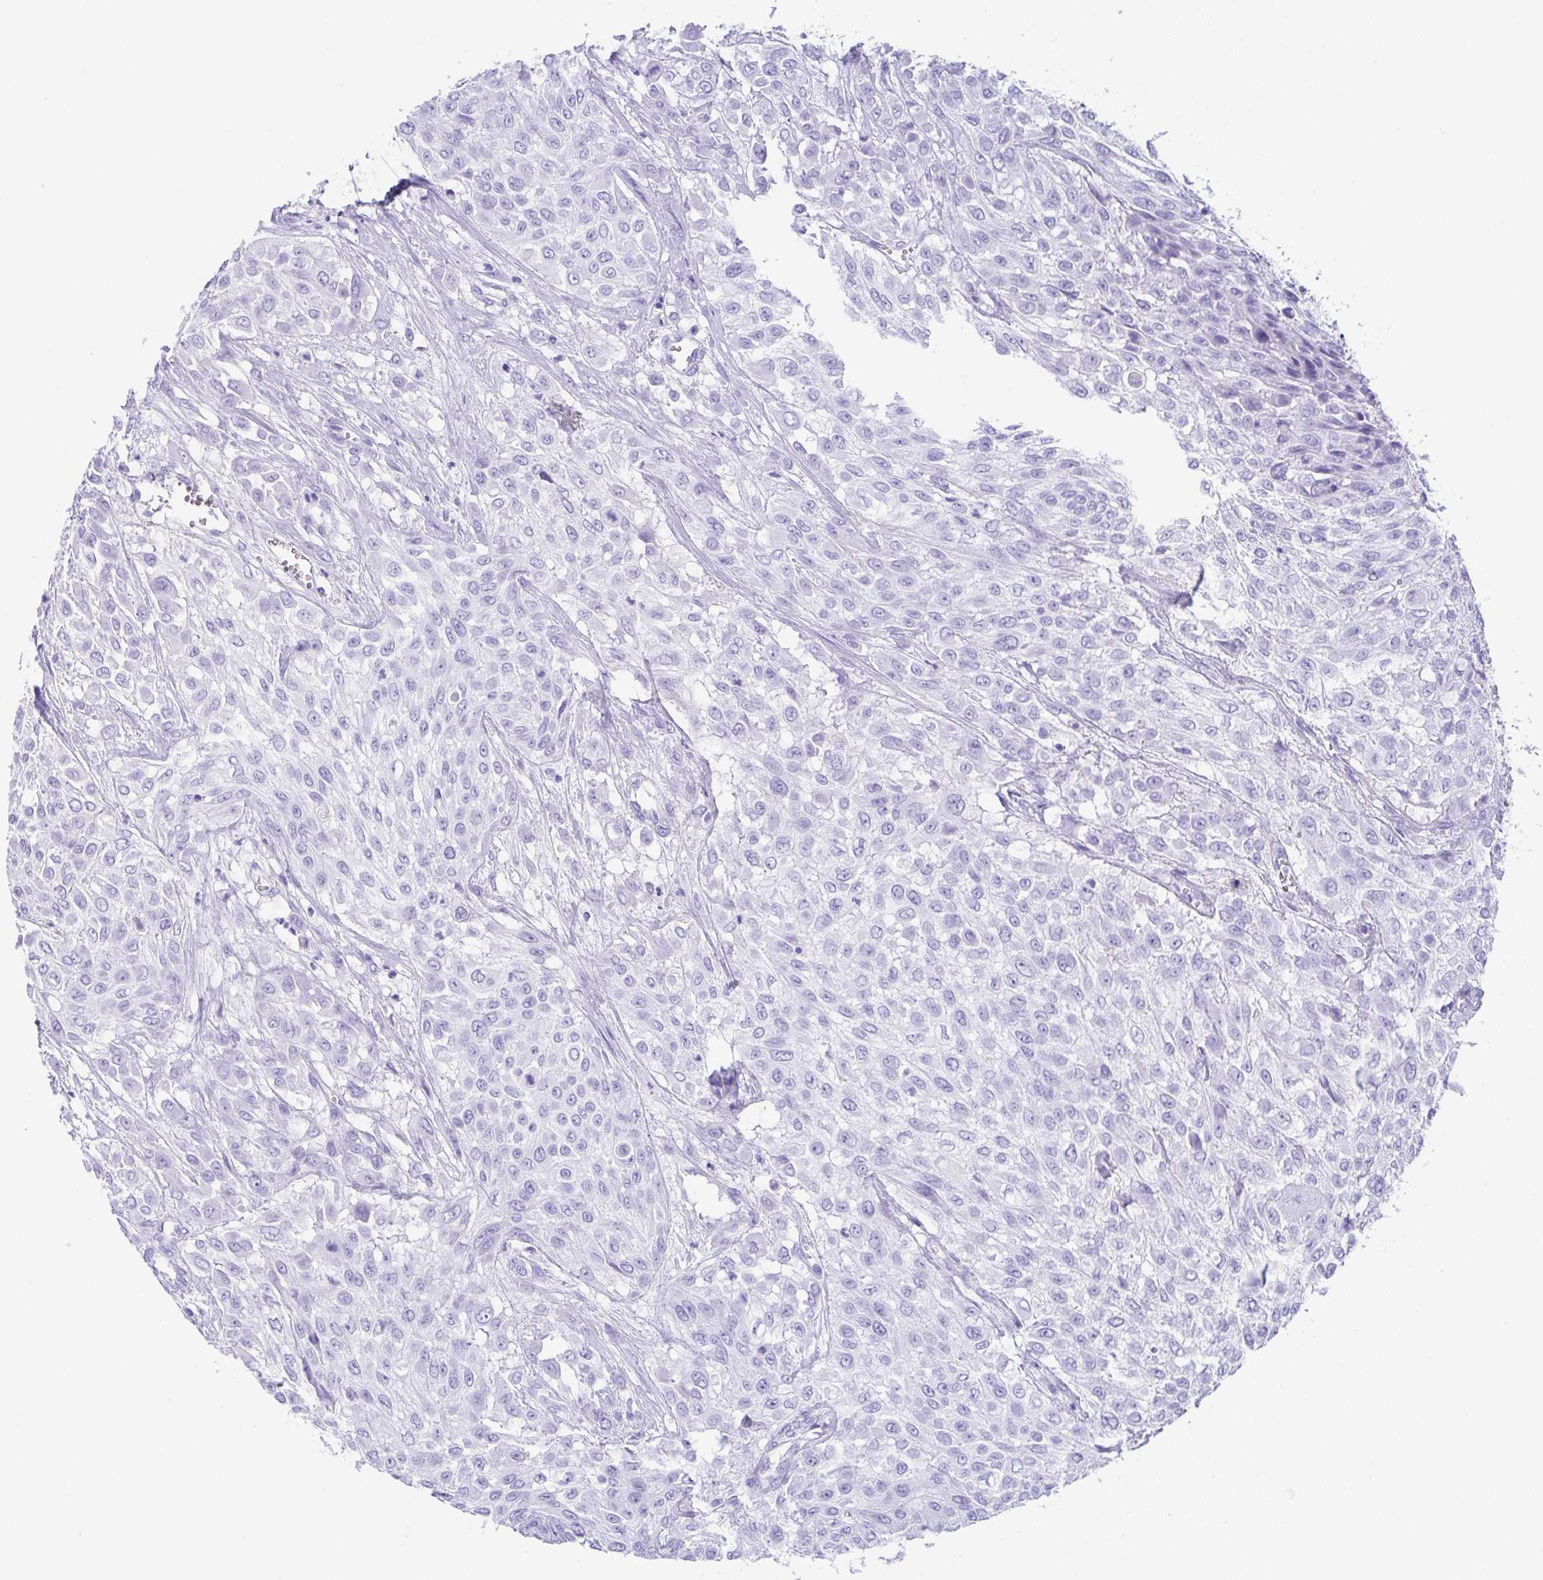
{"staining": {"intensity": "negative", "quantity": "none", "location": "none"}, "tissue": "urothelial cancer", "cell_type": "Tumor cells", "image_type": "cancer", "snomed": [{"axis": "morphology", "description": "Urothelial carcinoma, High grade"}, {"axis": "topography", "description": "Urinary bladder"}], "caption": "Immunohistochemical staining of human urothelial cancer reveals no significant expression in tumor cells. (DAB immunohistochemistry (IHC), high magnification).", "gene": "CPA1", "patient": {"sex": "male", "age": 57}}